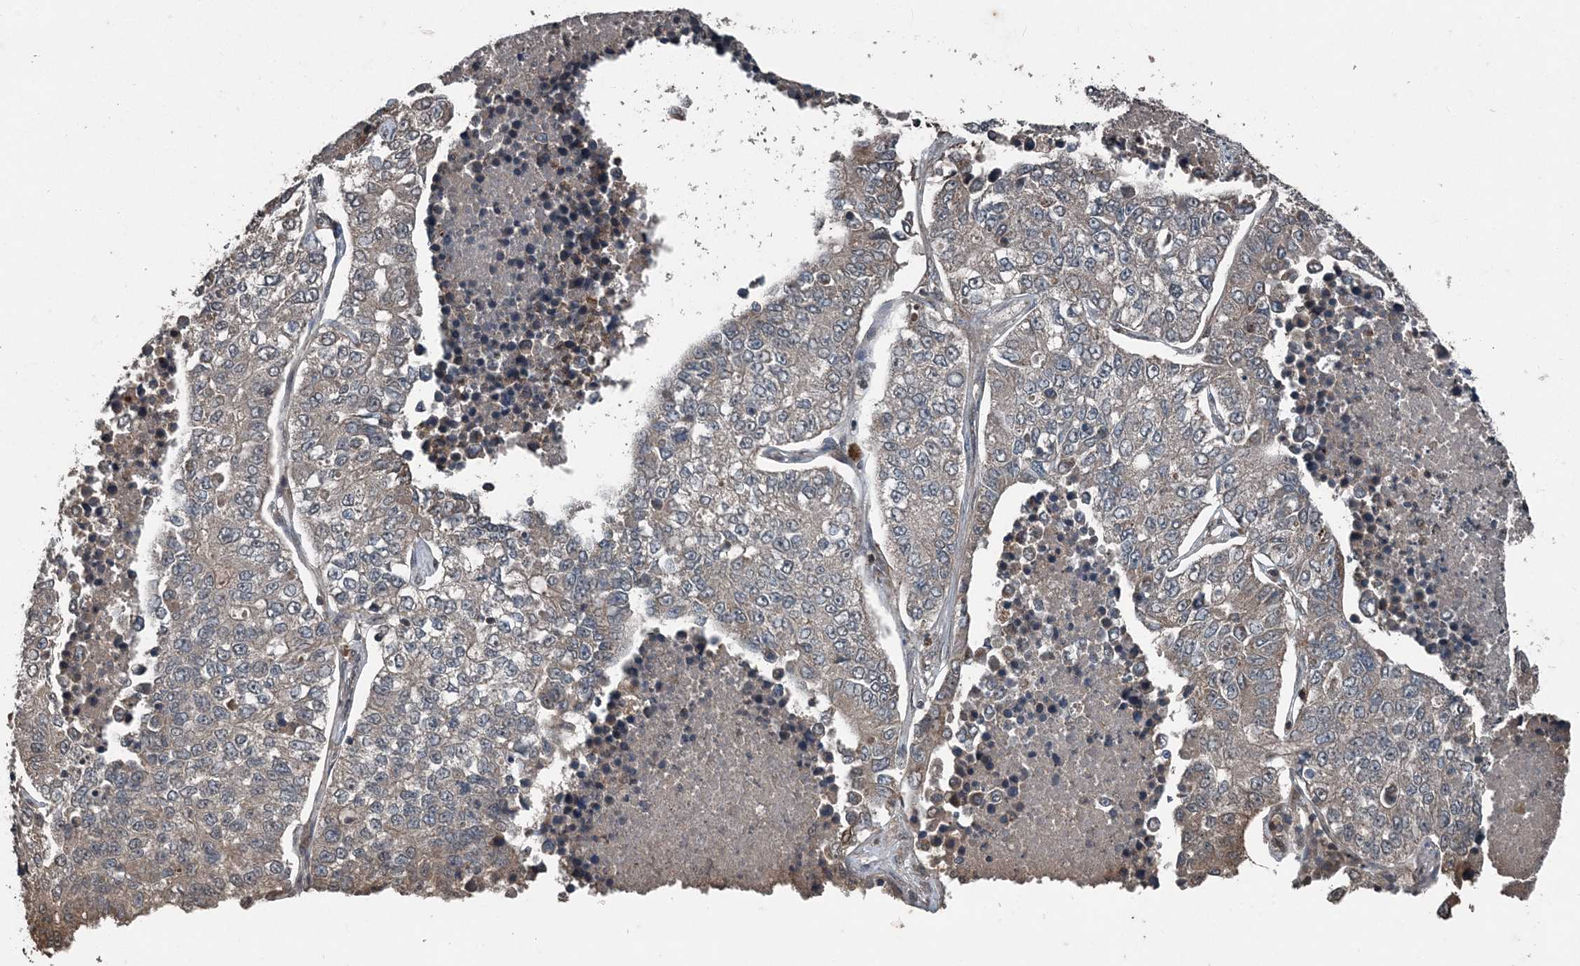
{"staining": {"intensity": "weak", "quantity": "<25%", "location": "cytoplasmic/membranous"}, "tissue": "lung cancer", "cell_type": "Tumor cells", "image_type": "cancer", "snomed": [{"axis": "morphology", "description": "Adenocarcinoma, NOS"}, {"axis": "topography", "description": "Lung"}], "caption": "A histopathology image of human adenocarcinoma (lung) is negative for staining in tumor cells.", "gene": "CFL1", "patient": {"sex": "male", "age": 49}}